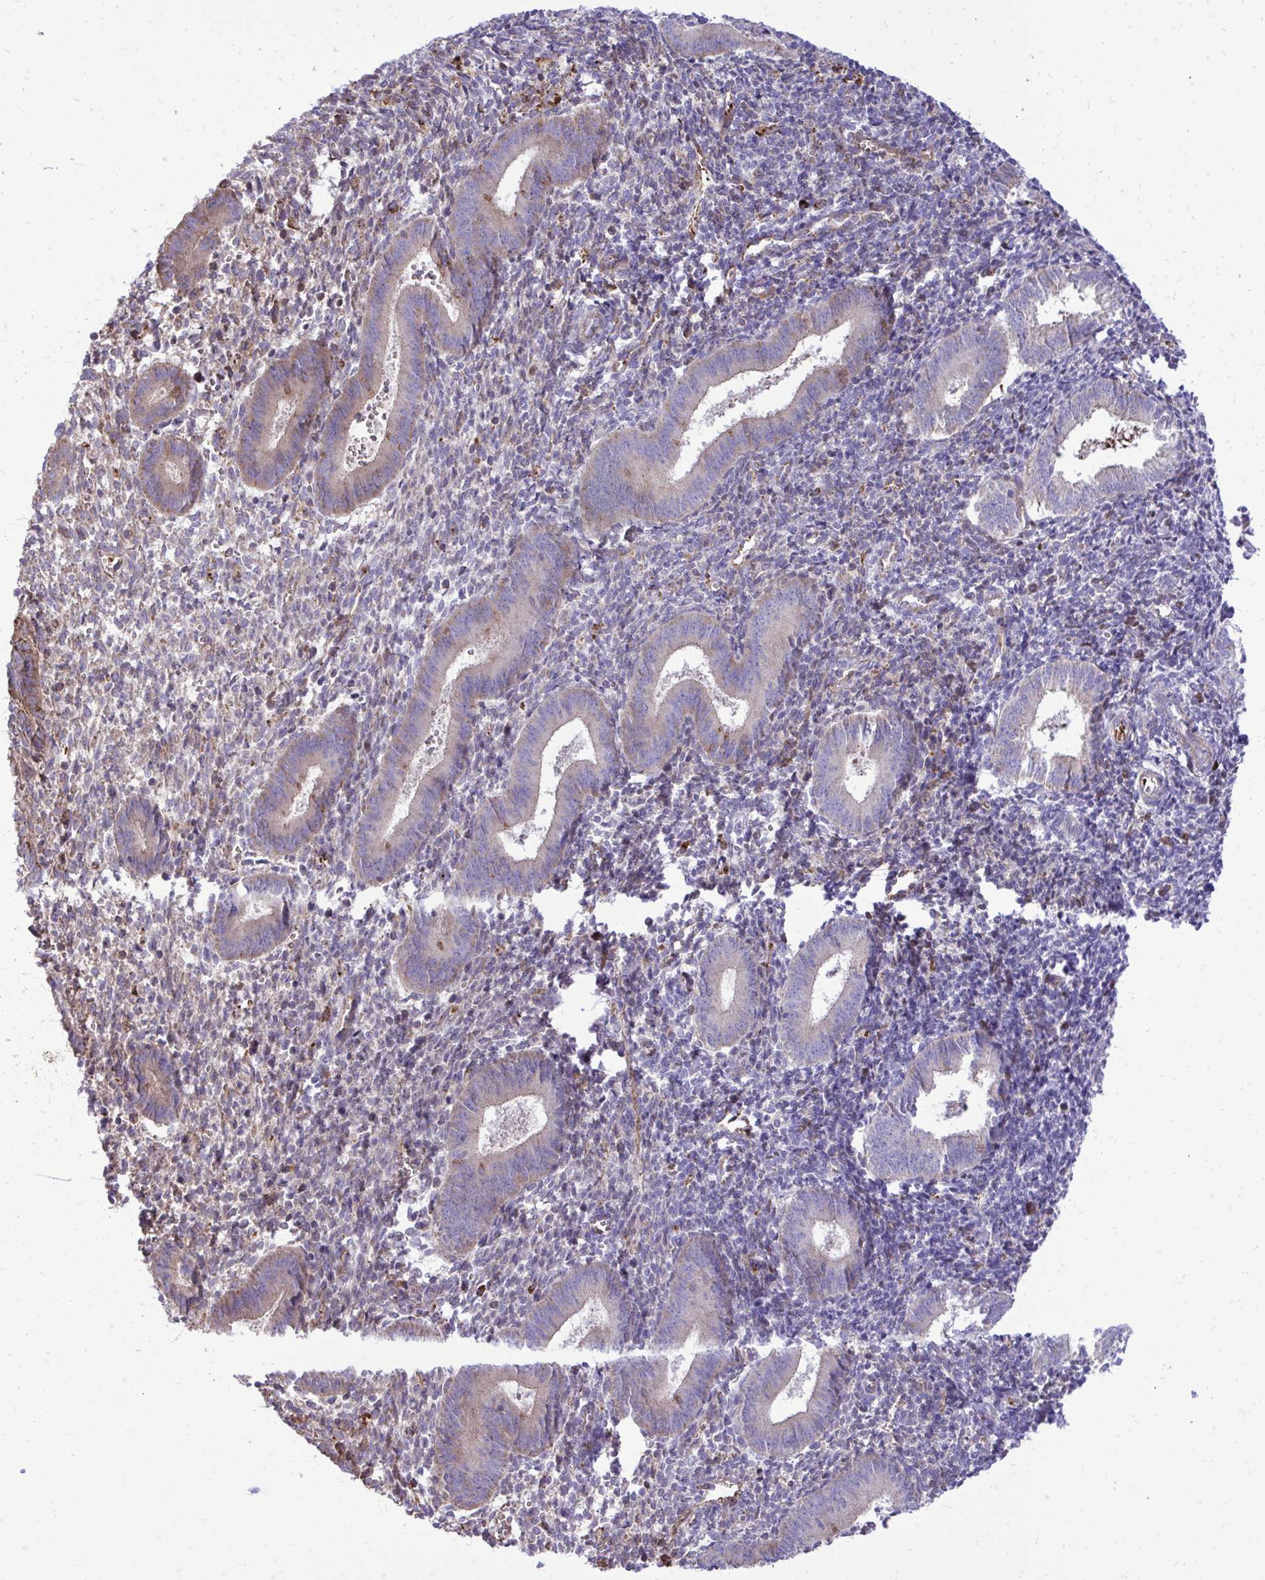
{"staining": {"intensity": "weak", "quantity": "<25%", "location": "cytoplasmic/membranous"}, "tissue": "endometrium", "cell_type": "Cells in endometrial stroma", "image_type": "normal", "snomed": [{"axis": "morphology", "description": "Normal tissue, NOS"}, {"axis": "topography", "description": "Endometrium"}], "caption": "The immunohistochemistry (IHC) image has no significant positivity in cells in endometrial stroma of endometrium.", "gene": "ATP13A2", "patient": {"sex": "female", "age": 25}}